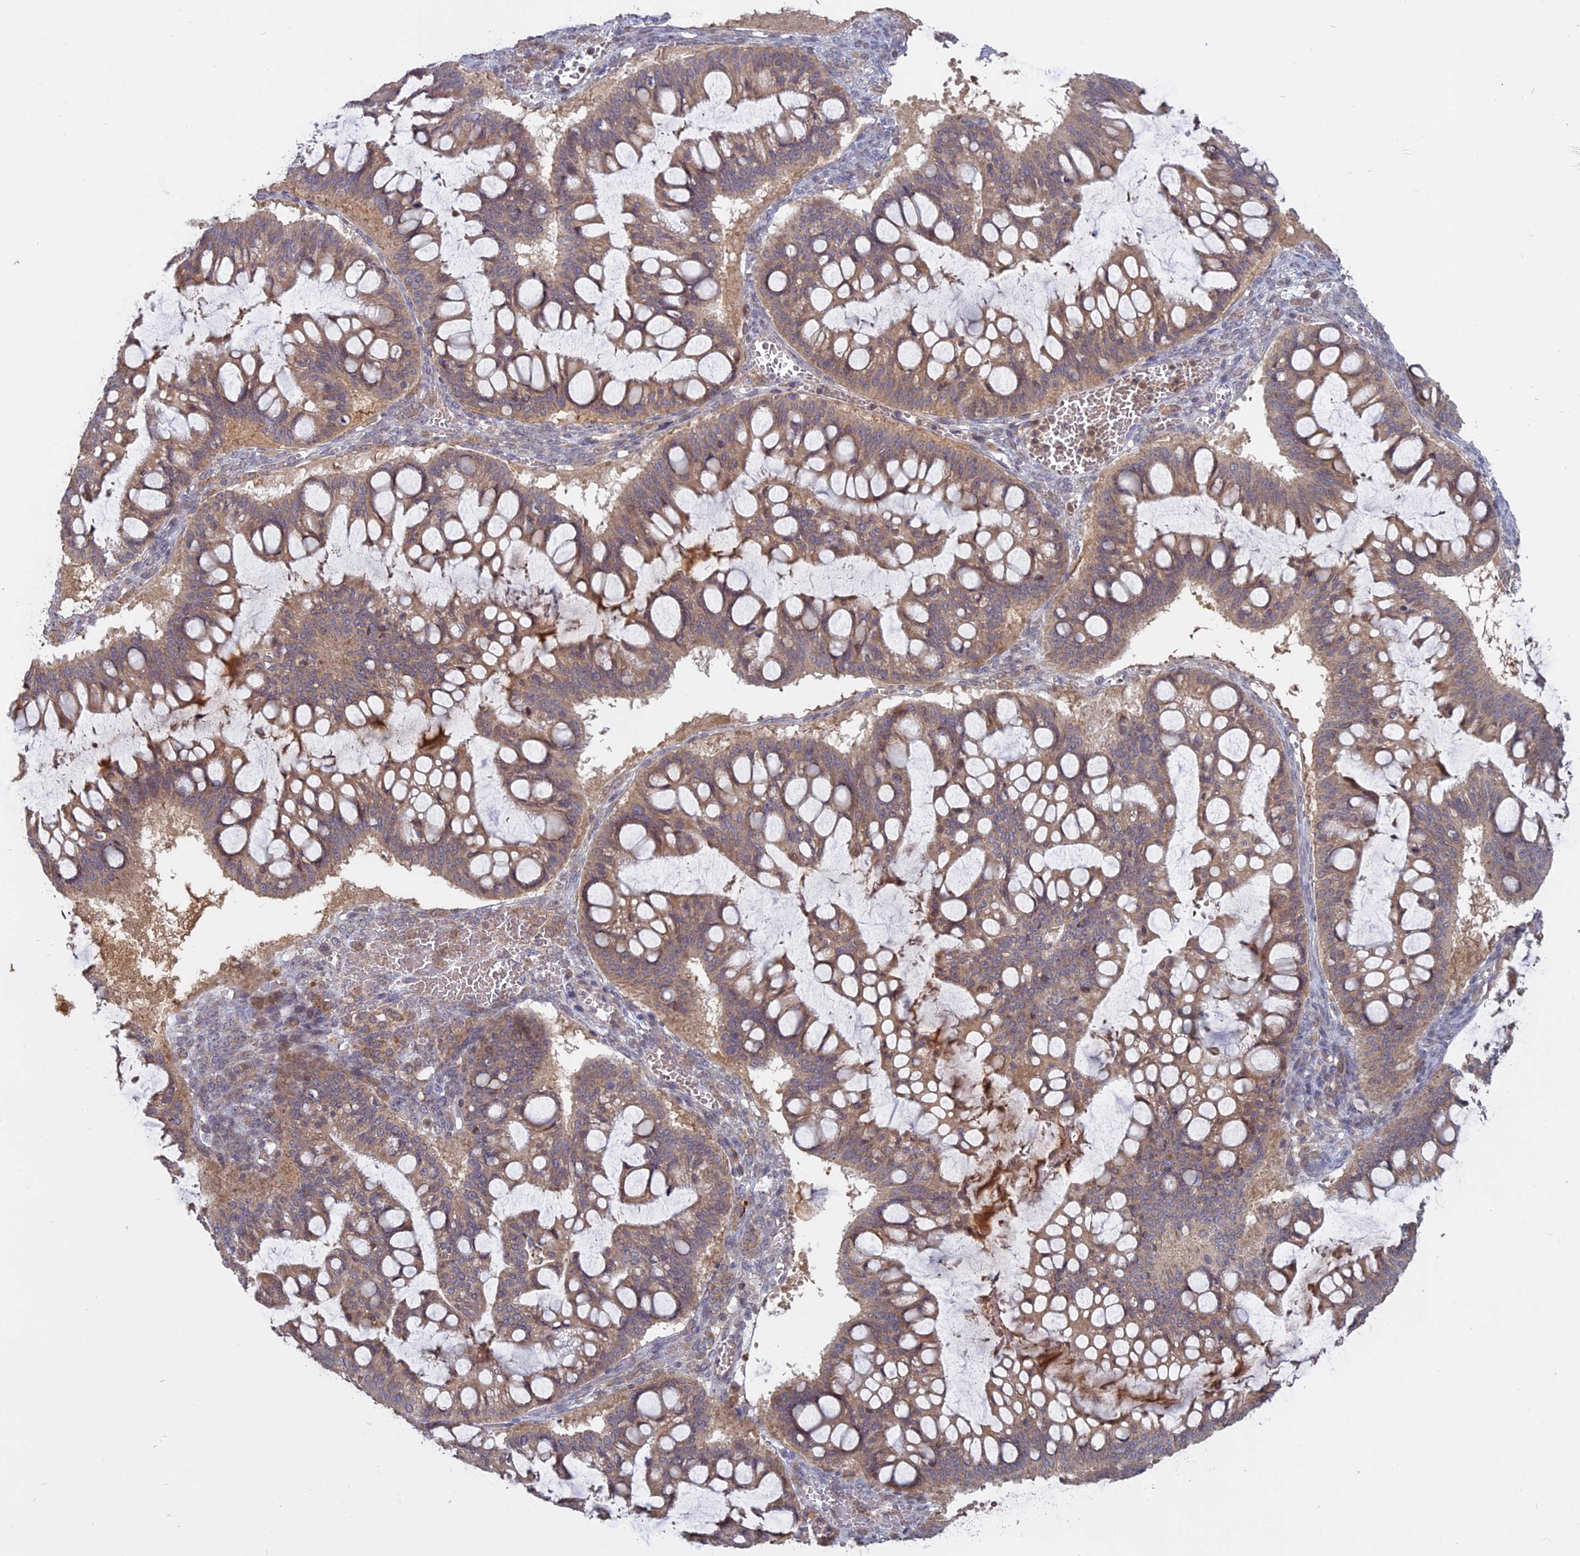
{"staining": {"intensity": "weak", "quantity": ">75%", "location": "cytoplasmic/membranous"}, "tissue": "ovarian cancer", "cell_type": "Tumor cells", "image_type": "cancer", "snomed": [{"axis": "morphology", "description": "Cystadenocarcinoma, mucinous, NOS"}, {"axis": "topography", "description": "Ovary"}], "caption": "Human ovarian cancer stained for a protein (brown) reveals weak cytoplasmic/membranous positive staining in approximately >75% of tumor cells.", "gene": "TMEM208", "patient": {"sex": "female", "age": 73}}